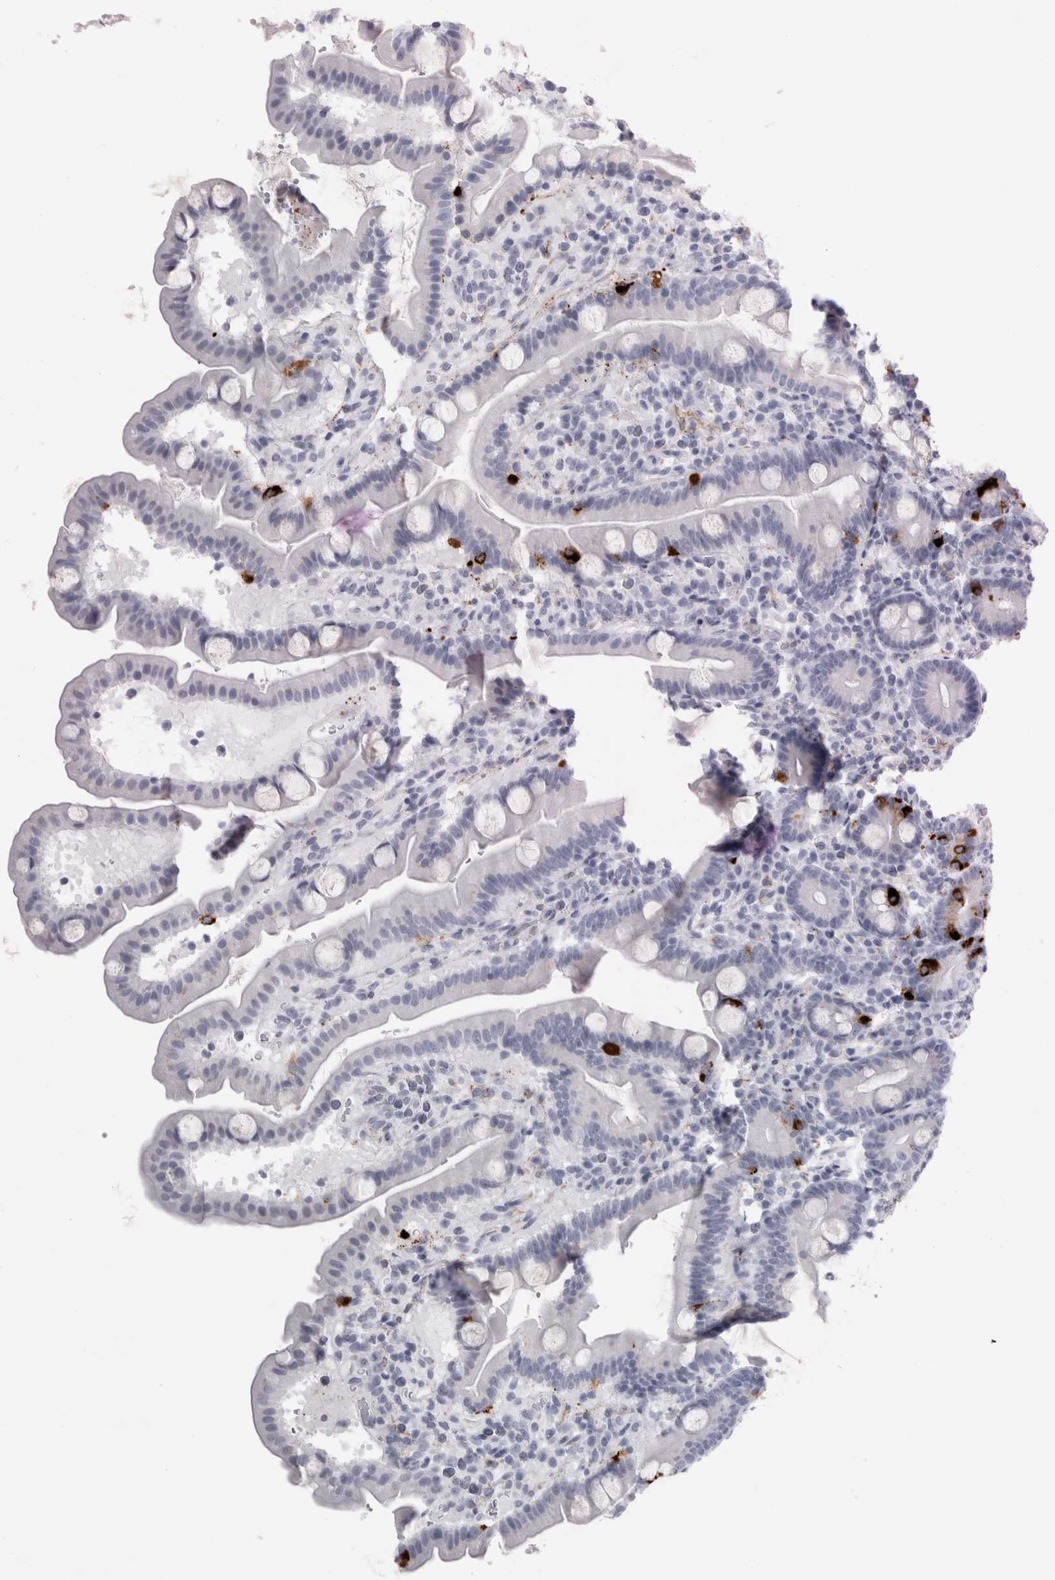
{"staining": {"intensity": "strong", "quantity": "<25%", "location": "cytoplasmic/membranous"}, "tissue": "duodenum", "cell_type": "Glandular cells", "image_type": "normal", "snomed": [{"axis": "morphology", "description": "Normal tissue, NOS"}, {"axis": "topography", "description": "Duodenum"}], "caption": "Immunohistochemistry (IHC) histopathology image of unremarkable duodenum stained for a protein (brown), which displays medium levels of strong cytoplasmic/membranous staining in approximately <25% of glandular cells.", "gene": "CPE", "patient": {"sex": "male", "age": 54}}